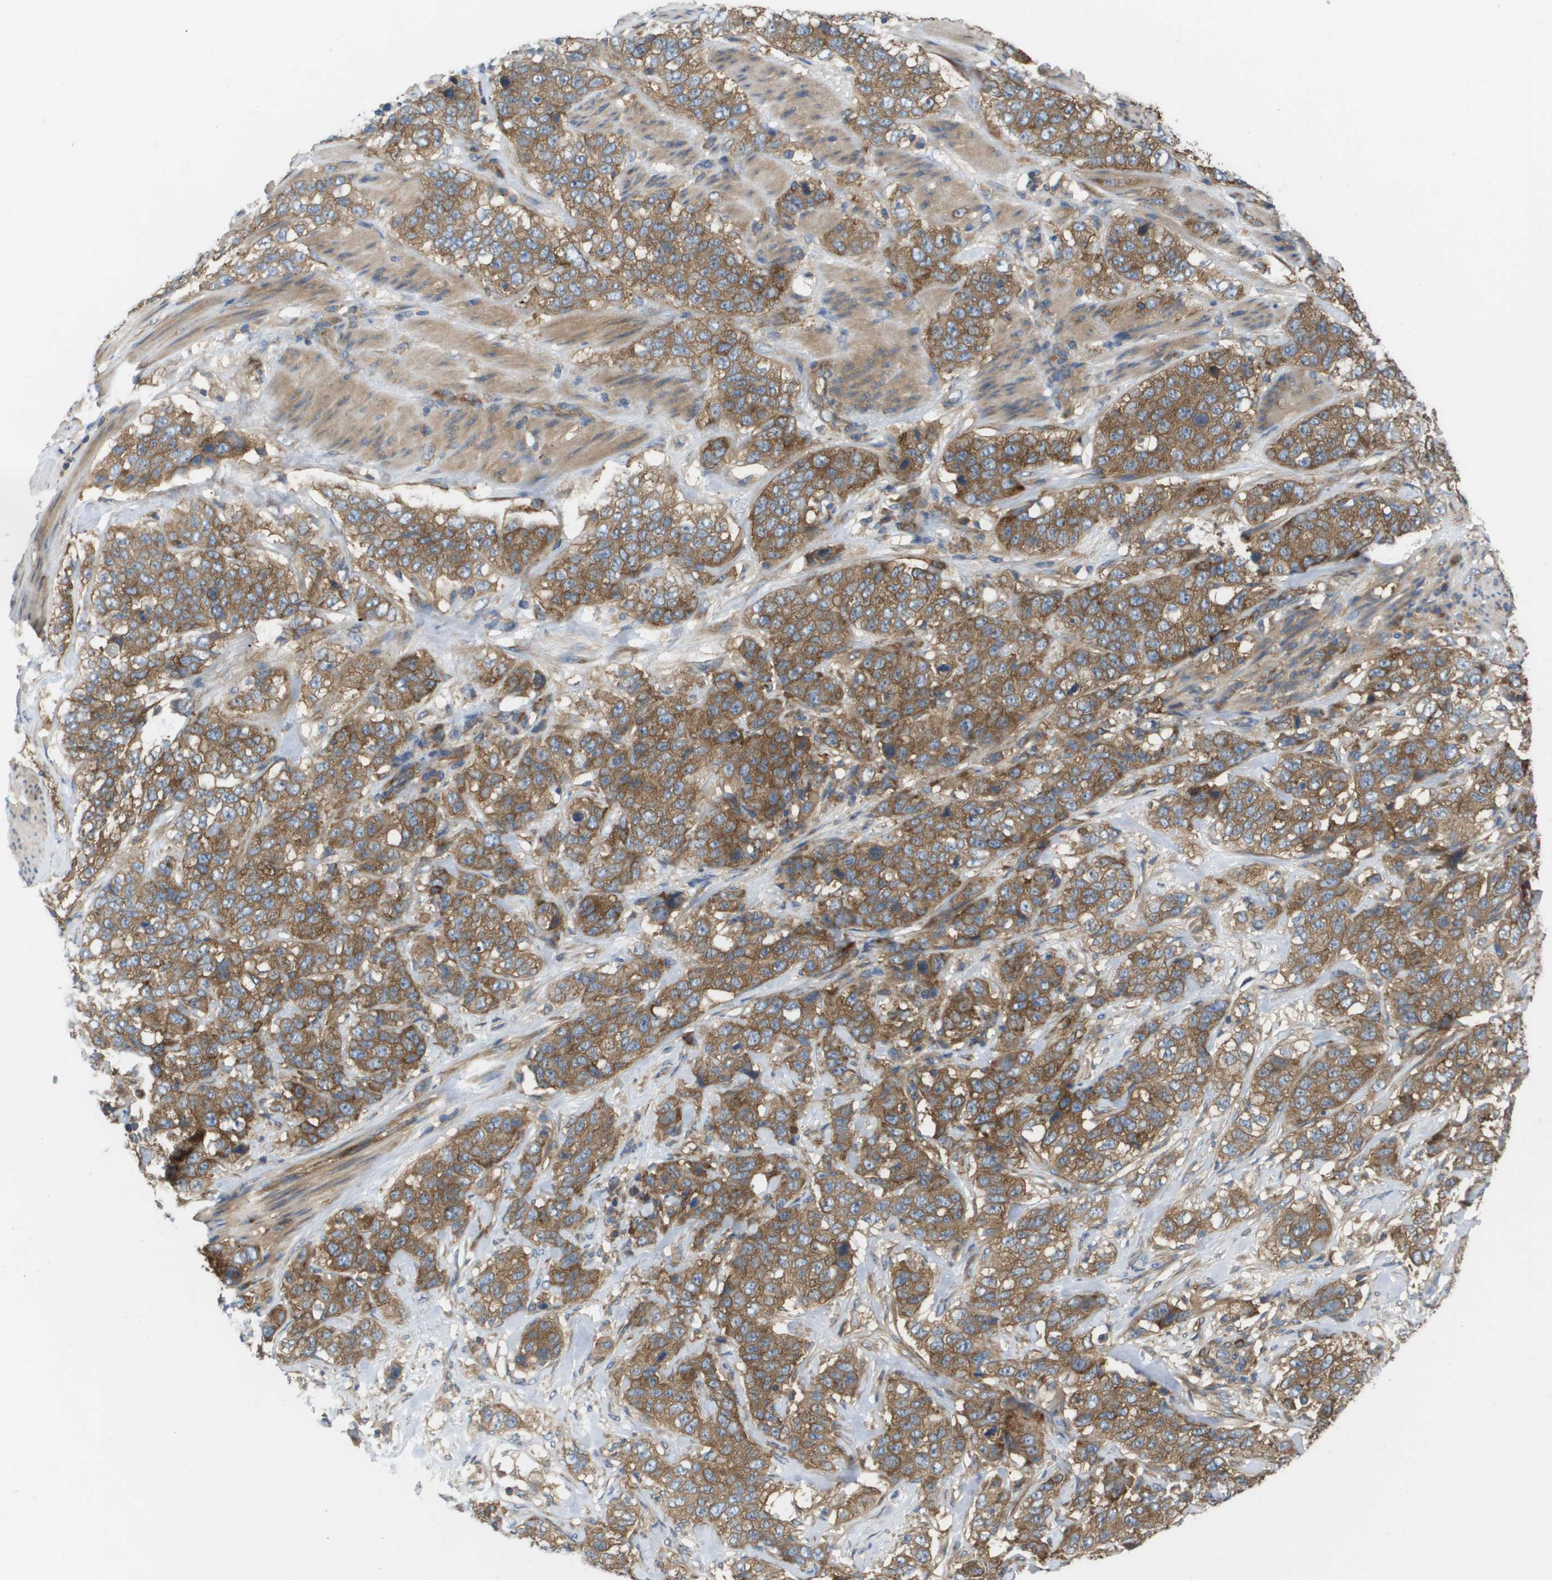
{"staining": {"intensity": "moderate", "quantity": ">75%", "location": "cytoplasmic/membranous"}, "tissue": "stomach cancer", "cell_type": "Tumor cells", "image_type": "cancer", "snomed": [{"axis": "morphology", "description": "Adenocarcinoma, NOS"}, {"axis": "topography", "description": "Stomach"}], "caption": "IHC (DAB) staining of stomach adenocarcinoma shows moderate cytoplasmic/membranous protein expression in approximately >75% of tumor cells.", "gene": "EIF4G2", "patient": {"sex": "male", "age": 48}}